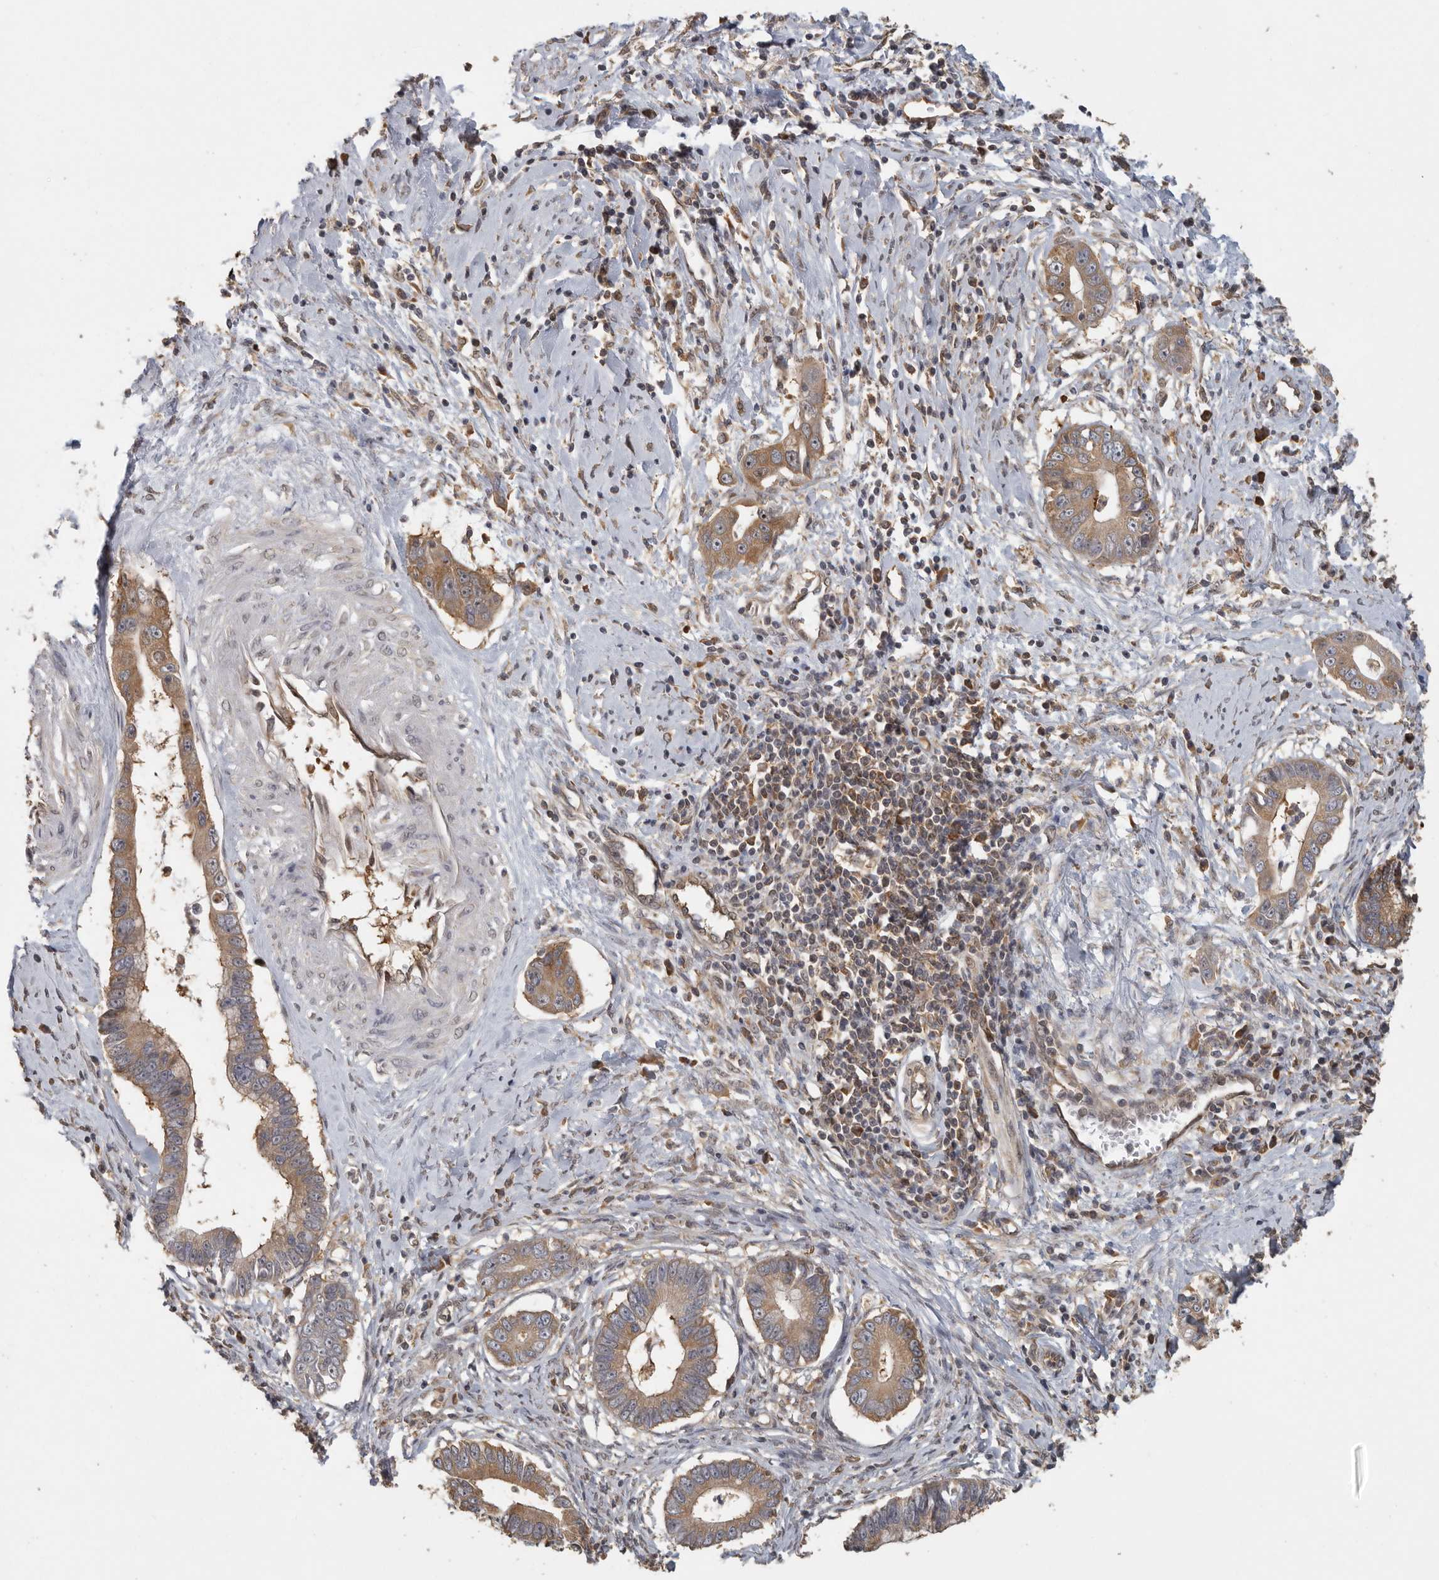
{"staining": {"intensity": "moderate", "quantity": ">75%", "location": "cytoplasmic/membranous"}, "tissue": "cervical cancer", "cell_type": "Tumor cells", "image_type": "cancer", "snomed": [{"axis": "morphology", "description": "Adenocarcinoma, NOS"}, {"axis": "topography", "description": "Cervix"}], "caption": "DAB immunohistochemical staining of cervical adenocarcinoma demonstrates moderate cytoplasmic/membranous protein staining in approximately >75% of tumor cells.", "gene": "CCT8", "patient": {"sex": "female", "age": 44}}